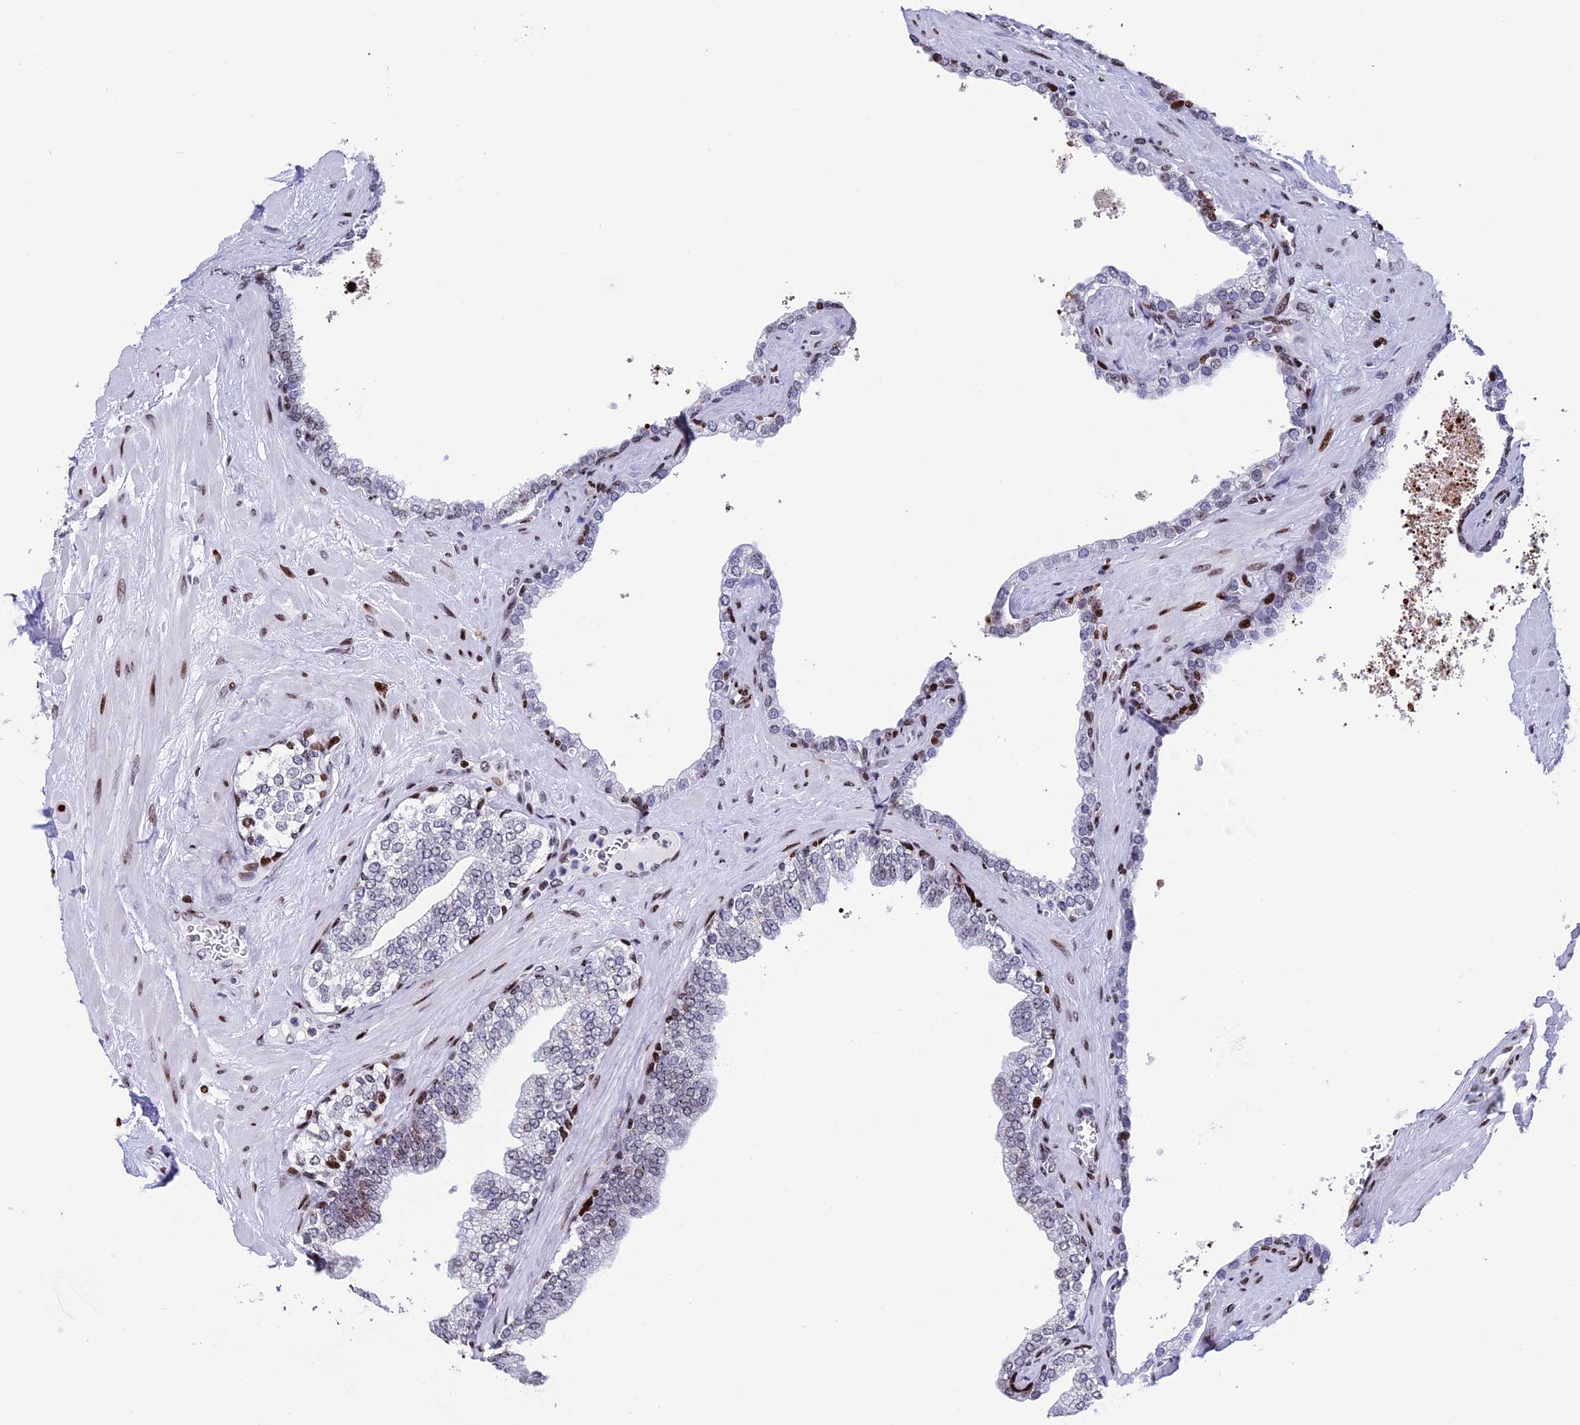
{"staining": {"intensity": "strong", "quantity": "<25%", "location": "nuclear"}, "tissue": "prostate", "cell_type": "Glandular cells", "image_type": "normal", "snomed": [{"axis": "morphology", "description": "Normal tissue, NOS"}, {"axis": "topography", "description": "Prostate"}], "caption": "Brown immunohistochemical staining in unremarkable prostate exhibits strong nuclear staining in about <25% of glandular cells. Using DAB (3,3'-diaminobenzidine) (brown) and hematoxylin (blue) stains, captured at high magnification using brightfield microscopy.", "gene": "BTBD3", "patient": {"sex": "male", "age": 60}}